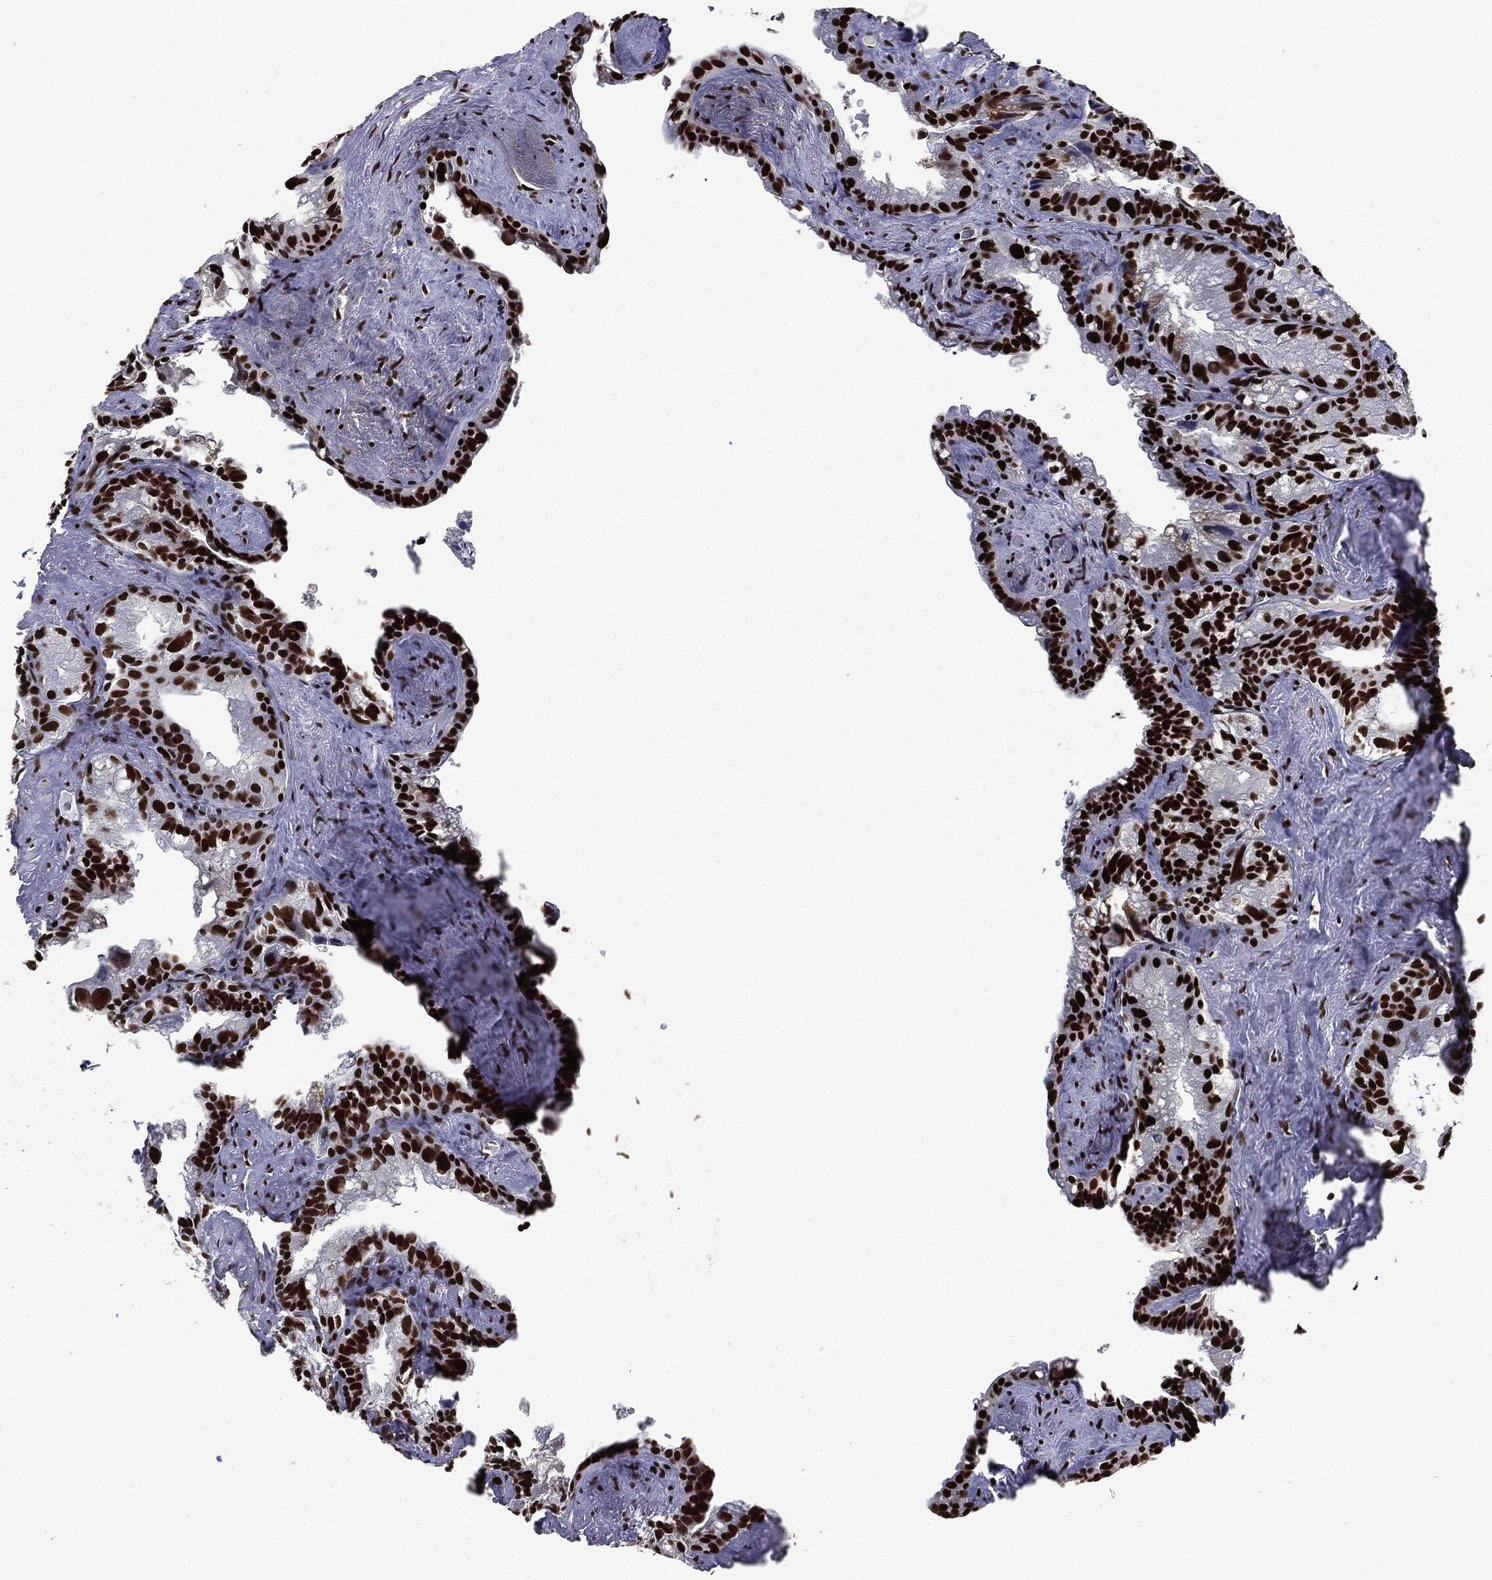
{"staining": {"intensity": "strong", "quantity": ">75%", "location": "nuclear"}, "tissue": "seminal vesicle", "cell_type": "Glandular cells", "image_type": "normal", "snomed": [{"axis": "morphology", "description": "Normal tissue, NOS"}, {"axis": "topography", "description": "Seminal veicle"}], "caption": "High-magnification brightfield microscopy of benign seminal vesicle stained with DAB (brown) and counterstained with hematoxylin (blue). glandular cells exhibit strong nuclear positivity is seen in about>75% of cells.", "gene": "MSH2", "patient": {"sex": "male", "age": 72}}